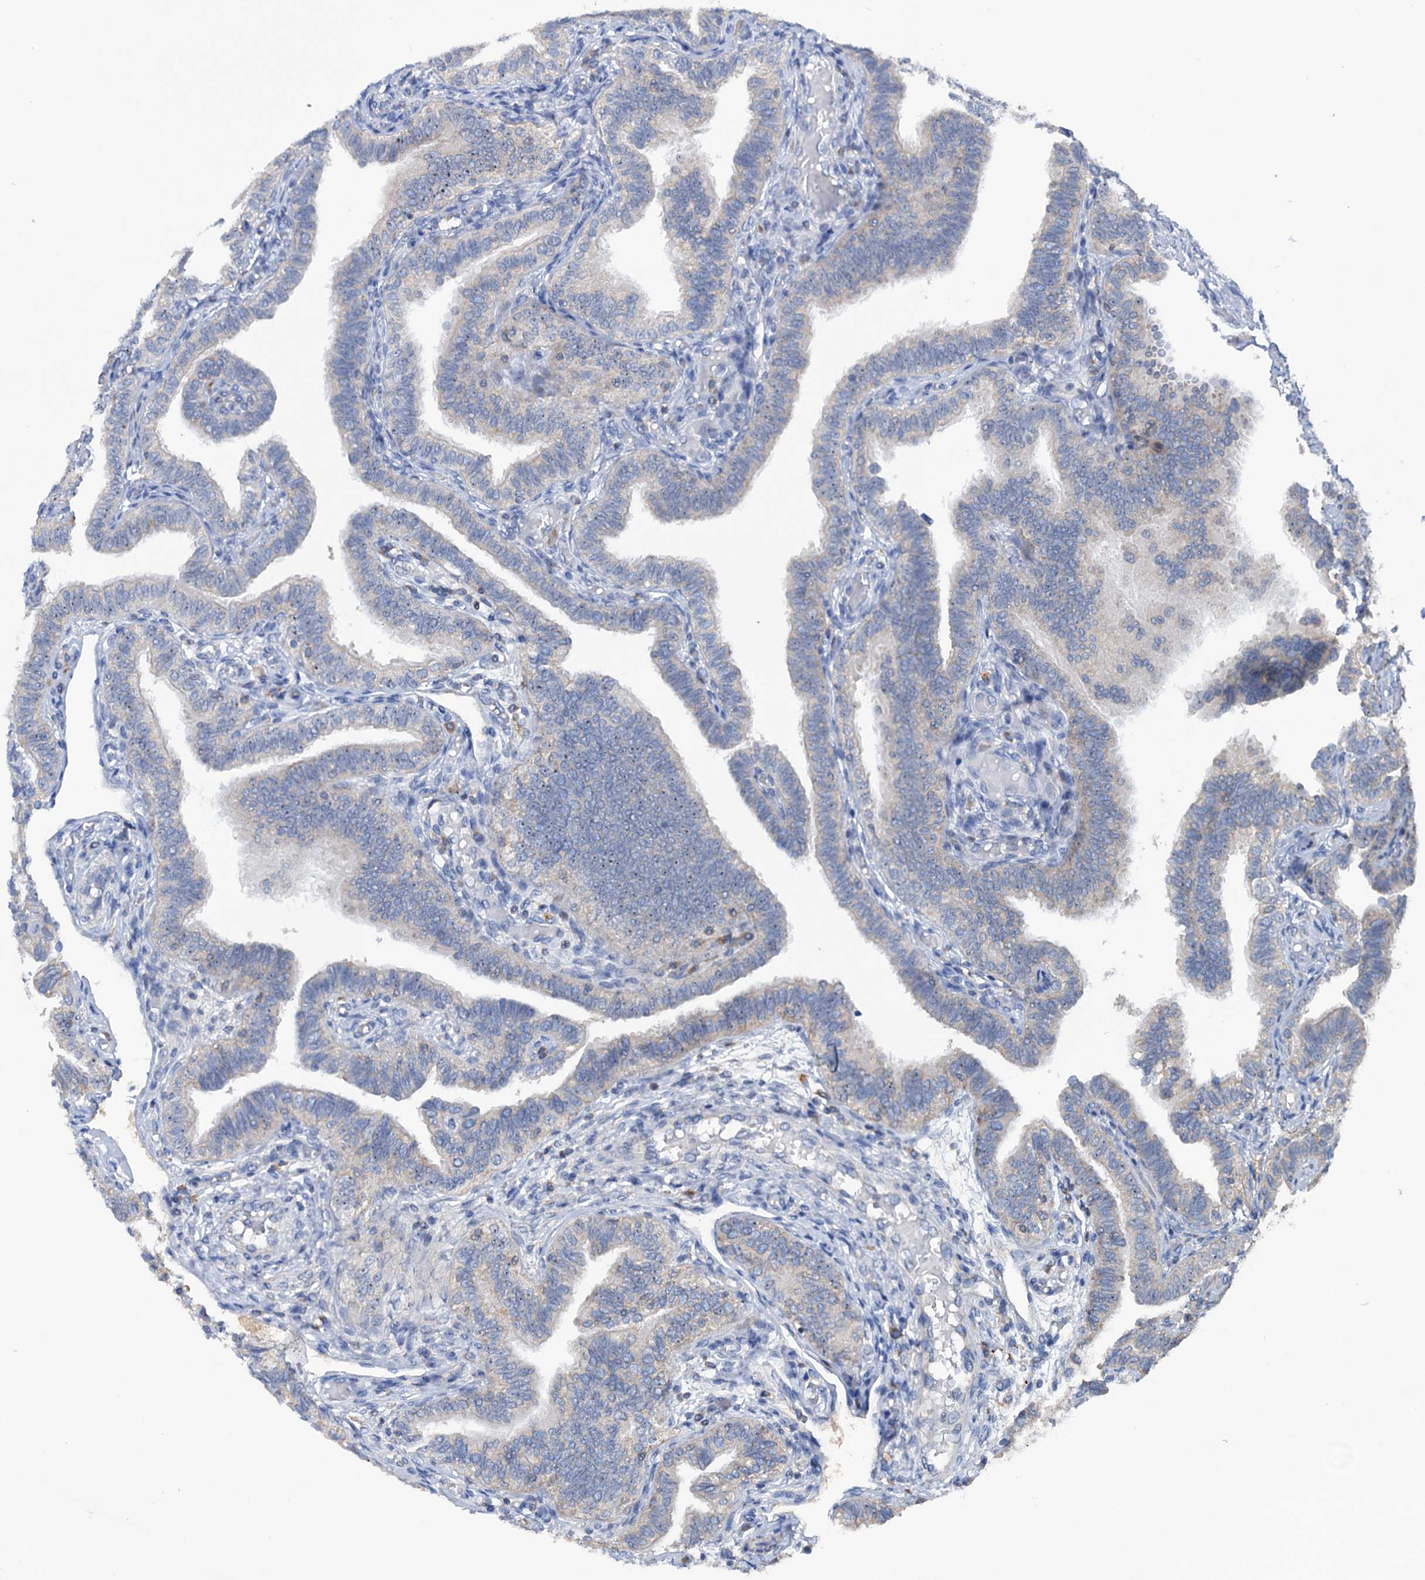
{"staining": {"intensity": "weak", "quantity": "<25%", "location": "cytoplasmic/membranous"}, "tissue": "fallopian tube", "cell_type": "Glandular cells", "image_type": "normal", "snomed": [{"axis": "morphology", "description": "Normal tissue, NOS"}, {"axis": "topography", "description": "Fallopian tube"}], "caption": "Immunohistochemistry of benign human fallopian tube exhibits no expression in glandular cells.", "gene": "HTR3B", "patient": {"sex": "female", "age": 39}}